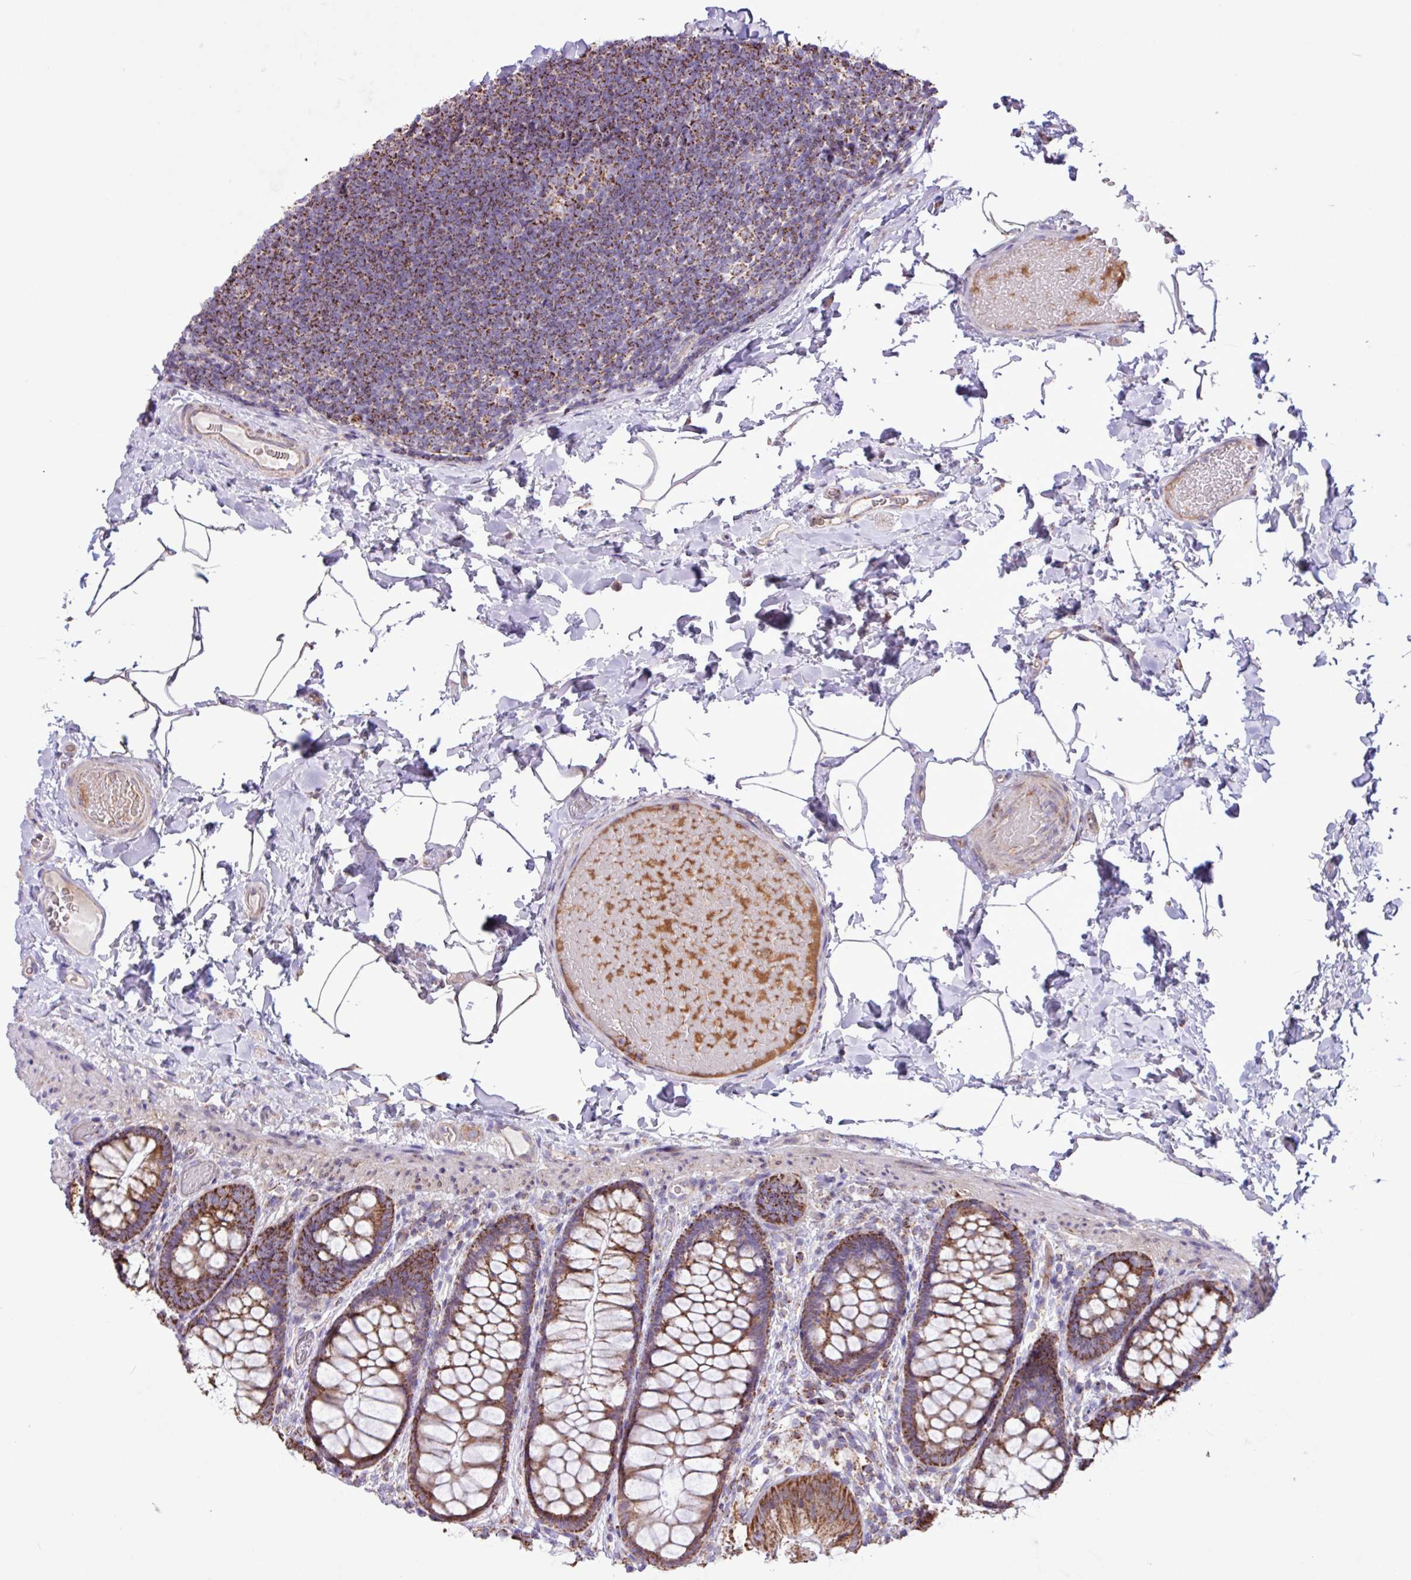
{"staining": {"intensity": "moderate", "quantity": "<25%", "location": "cytoplasmic/membranous"}, "tissue": "colon", "cell_type": "Endothelial cells", "image_type": "normal", "snomed": [{"axis": "morphology", "description": "Normal tissue, NOS"}, {"axis": "topography", "description": "Colon"}], "caption": "The histopathology image displays staining of unremarkable colon, revealing moderate cytoplasmic/membranous protein expression (brown color) within endothelial cells. (brown staining indicates protein expression, while blue staining denotes nuclei).", "gene": "RTL3", "patient": {"sex": "male", "age": 46}}